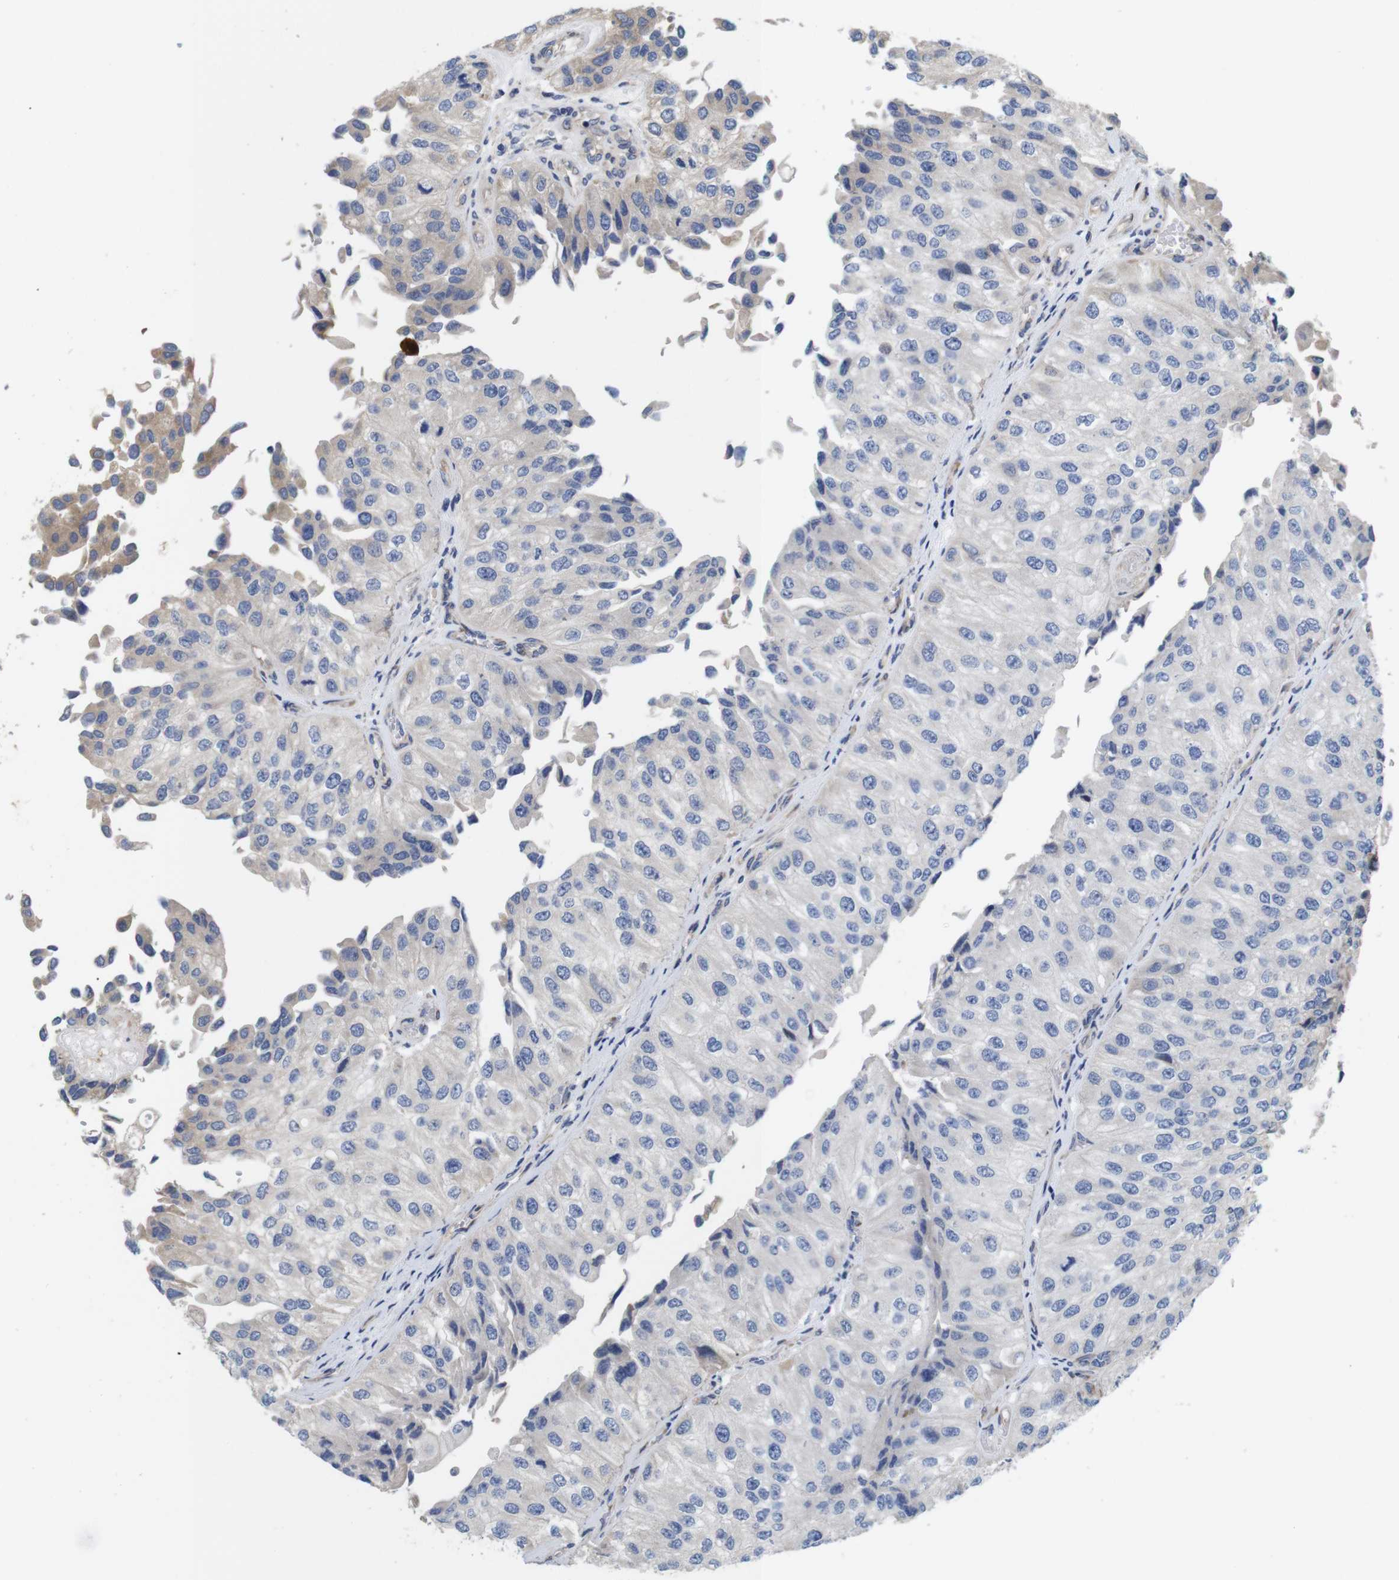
{"staining": {"intensity": "negative", "quantity": "none", "location": "none"}, "tissue": "urothelial cancer", "cell_type": "Tumor cells", "image_type": "cancer", "snomed": [{"axis": "morphology", "description": "Urothelial carcinoma, High grade"}, {"axis": "topography", "description": "Kidney"}, {"axis": "topography", "description": "Urinary bladder"}], "caption": "Immunohistochemistry histopathology image of urothelial carcinoma (high-grade) stained for a protein (brown), which exhibits no positivity in tumor cells. Brightfield microscopy of immunohistochemistry stained with DAB (3,3'-diaminobenzidine) (brown) and hematoxylin (blue), captured at high magnification.", "gene": "SPRY3", "patient": {"sex": "male", "age": 77}}